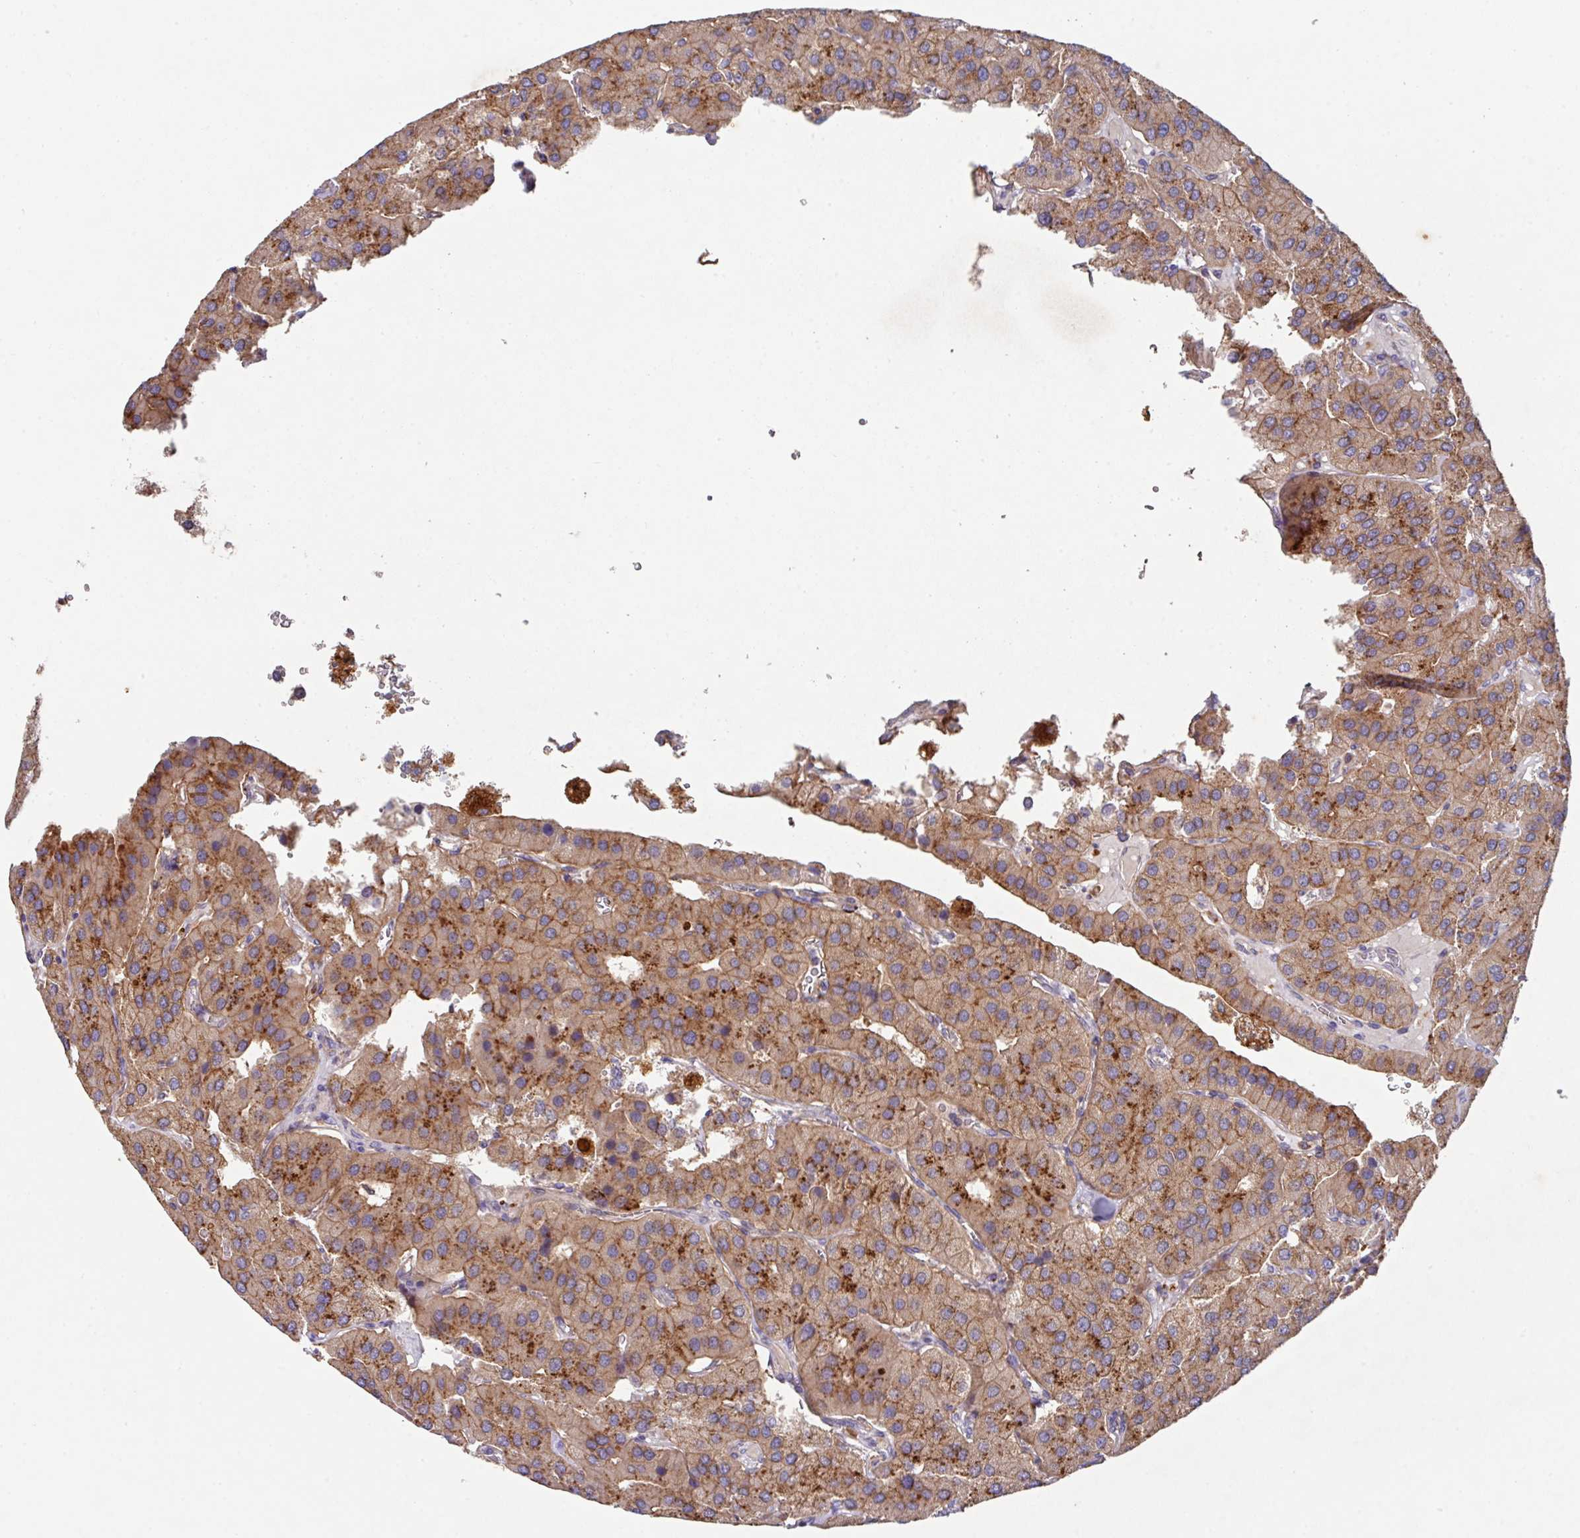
{"staining": {"intensity": "moderate", "quantity": ">75%", "location": "cytoplasmic/membranous"}, "tissue": "parathyroid gland", "cell_type": "Glandular cells", "image_type": "normal", "snomed": [{"axis": "morphology", "description": "Normal tissue, NOS"}, {"axis": "morphology", "description": "Adenoma, NOS"}, {"axis": "topography", "description": "Parathyroid gland"}], "caption": "Parathyroid gland stained with DAB immunohistochemistry (IHC) reveals medium levels of moderate cytoplasmic/membranous positivity in approximately >75% of glandular cells.", "gene": "TRIM14", "patient": {"sex": "female", "age": 86}}